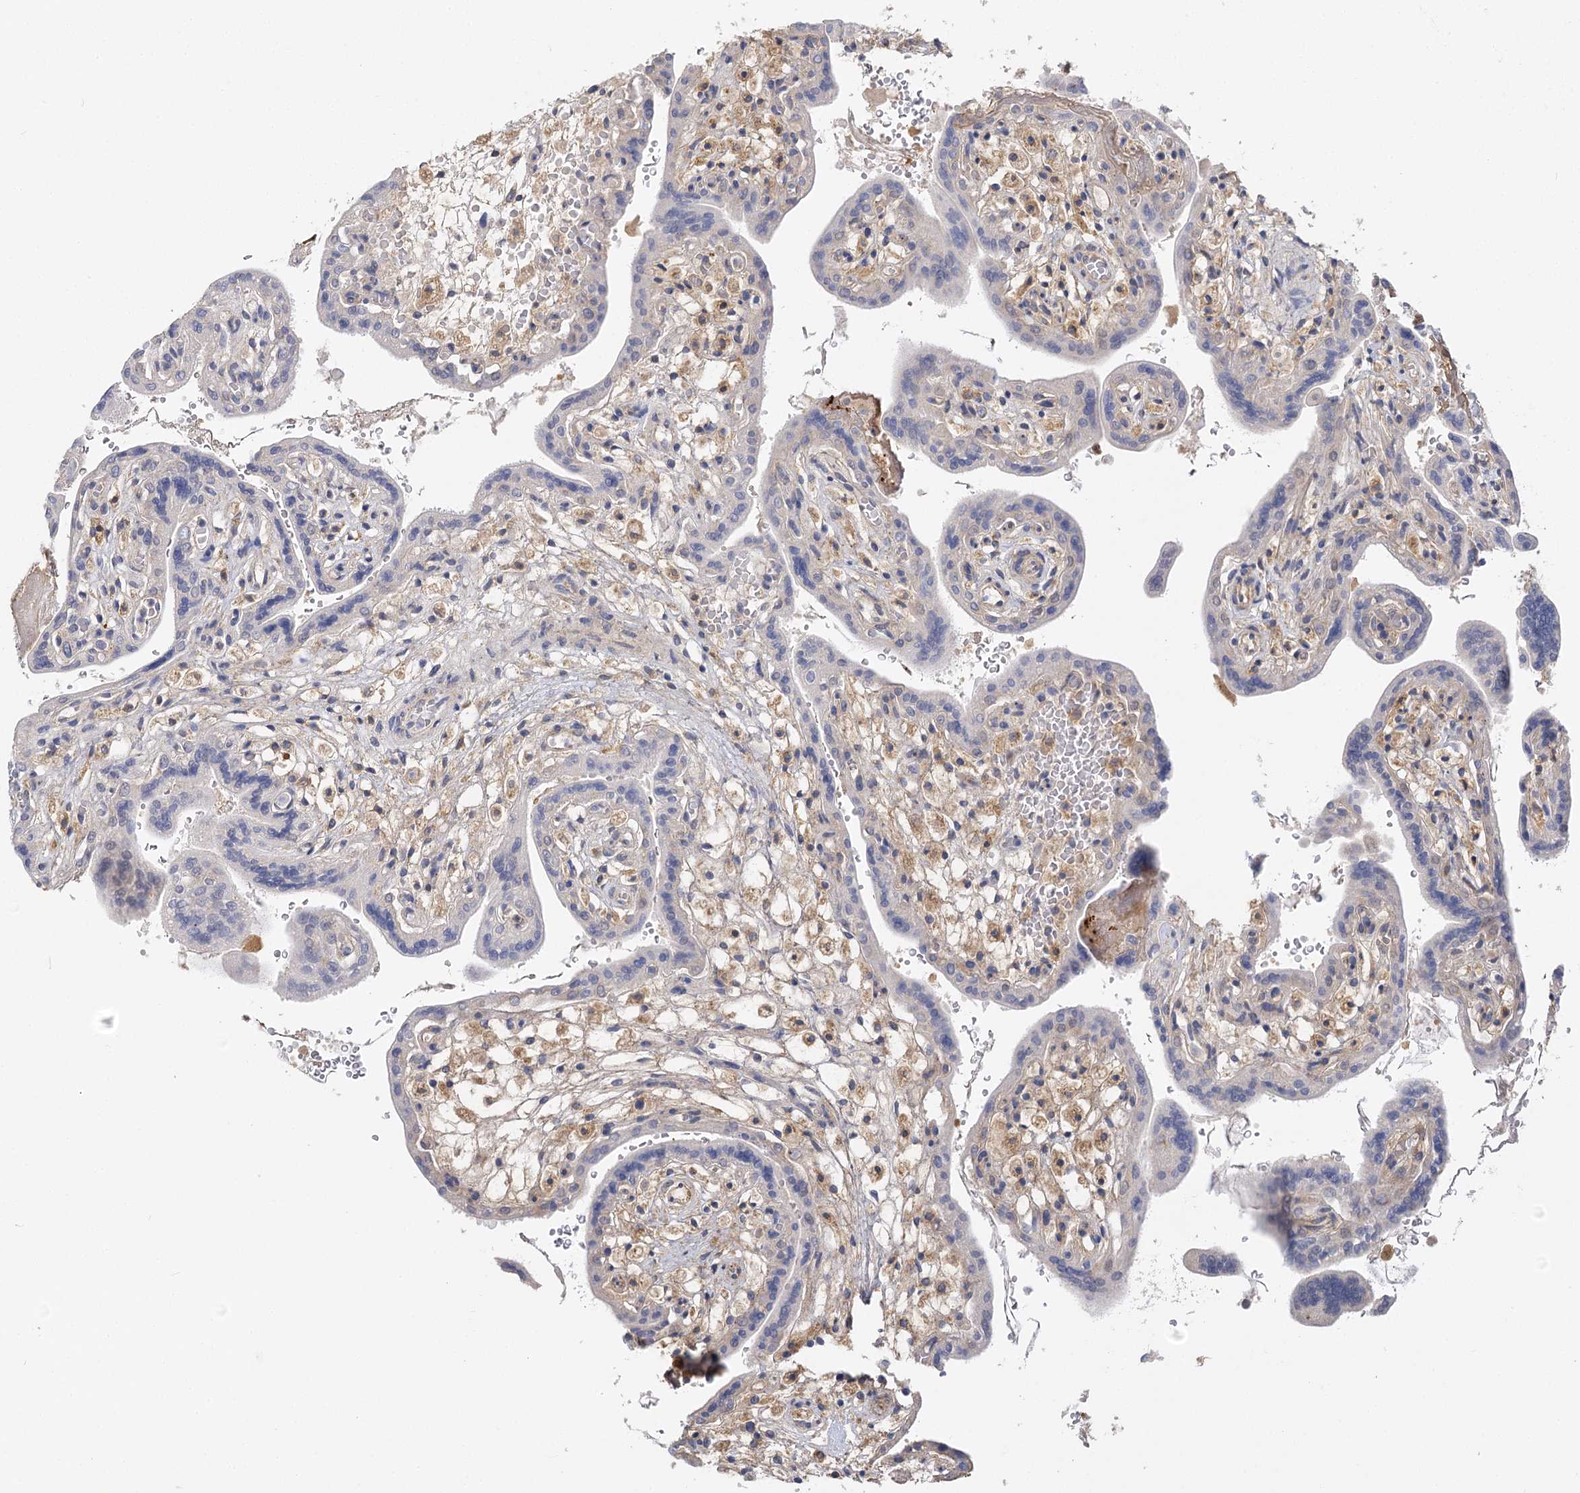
{"staining": {"intensity": "weak", "quantity": "25%-75%", "location": "cytoplasmic/membranous"}, "tissue": "placenta", "cell_type": "Trophoblastic cells", "image_type": "normal", "snomed": [{"axis": "morphology", "description": "Normal tissue, NOS"}, {"axis": "topography", "description": "Placenta"}], "caption": "Immunohistochemical staining of benign human placenta displays 25%-75% levels of weak cytoplasmic/membranous protein positivity in about 25%-75% of trophoblastic cells. Using DAB (brown) and hematoxylin (blue) stains, captured at high magnification using brightfield microscopy.", "gene": "SEC24B", "patient": {"sex": "female", "age": 37}}